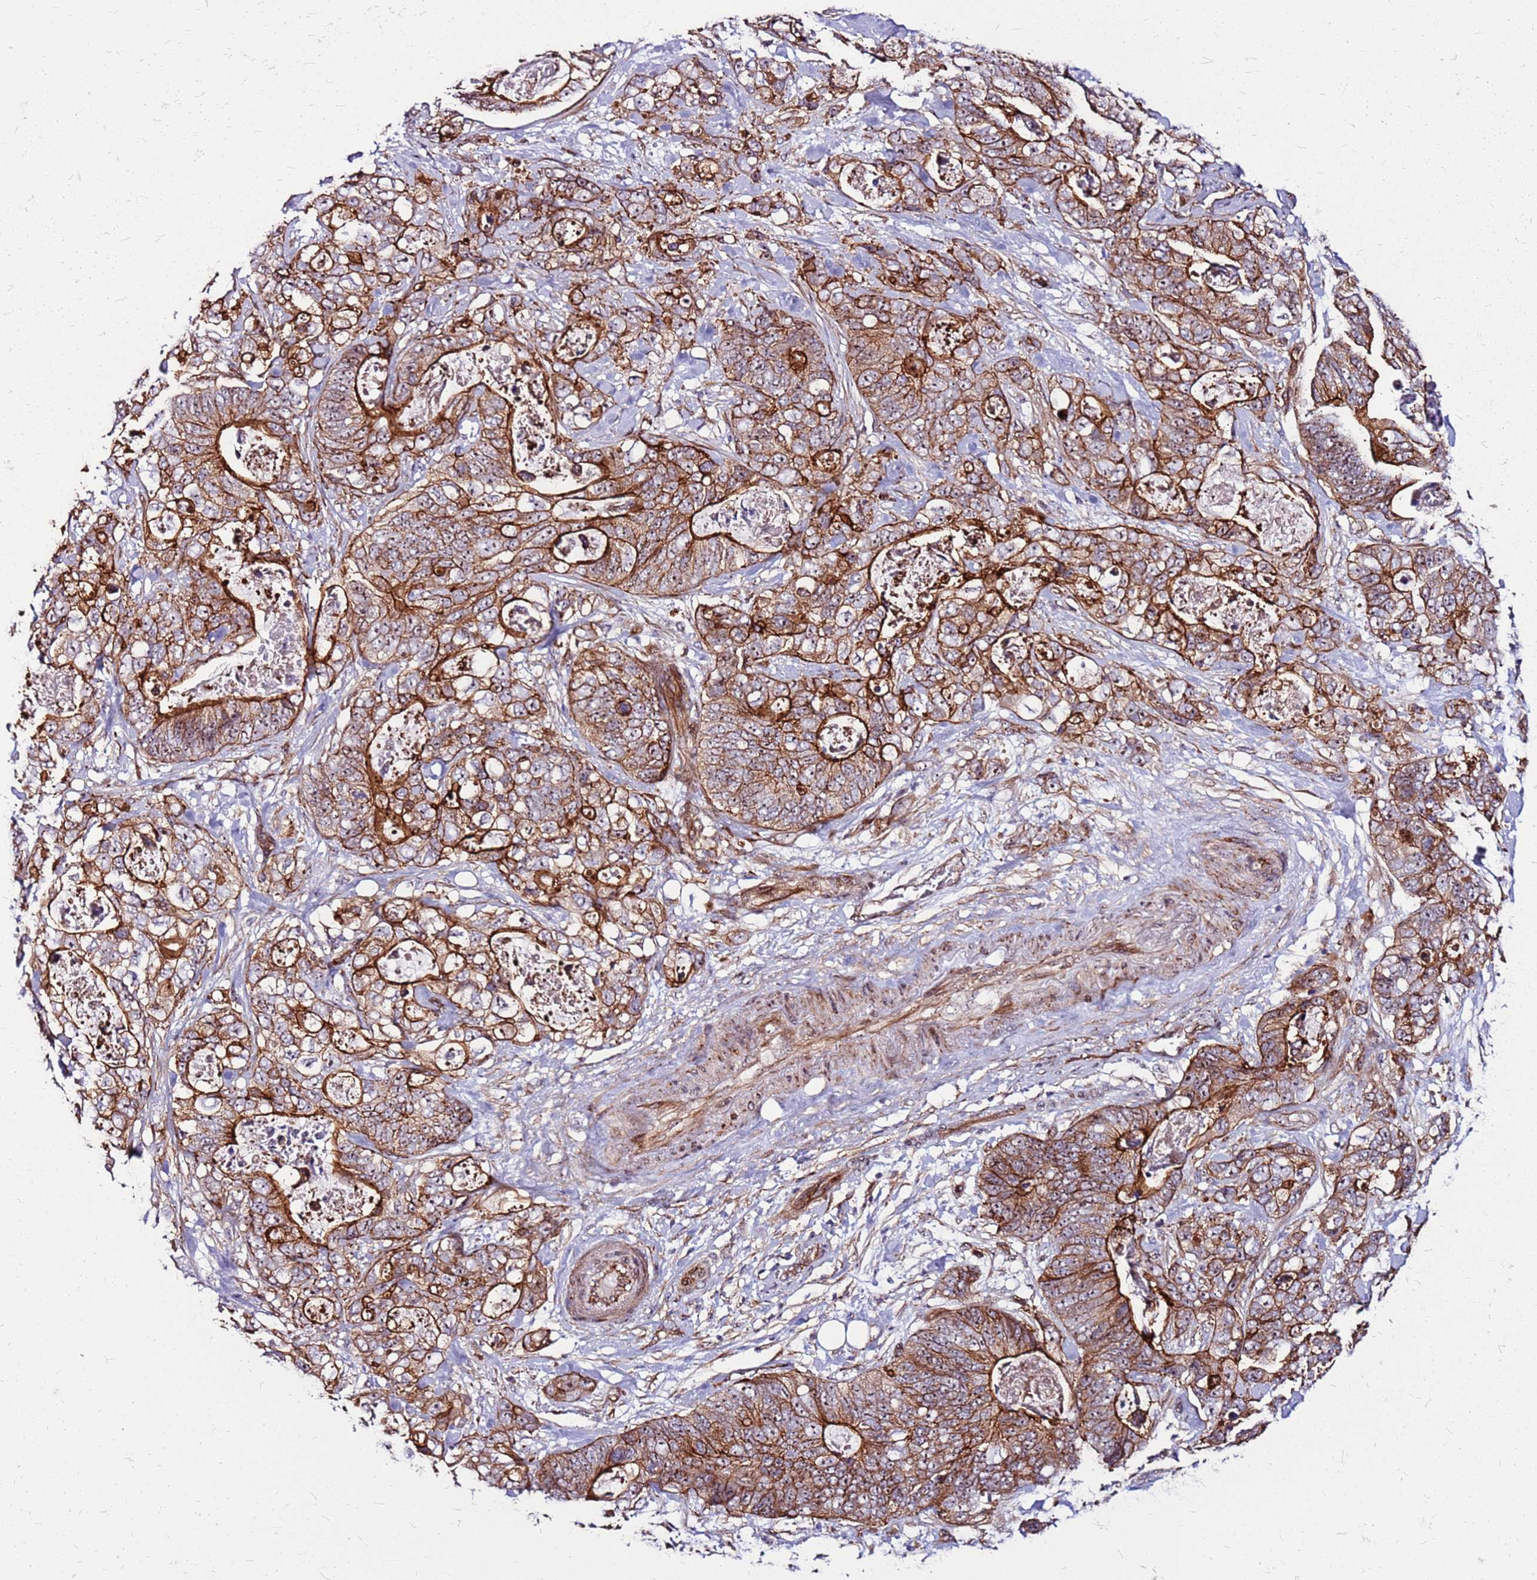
{"staining": {"intensity": "strong", "quantity": ">75%", "location": "cytoplasmic/membranous"}, "tissue": "stomach cancer", "cell_type": "Tumor cells", "image_type": "cancer", "snomed": [{"axis": "morphology", "description": "Normal tissue, NOS"}, {"axis": "morphology", "description": "Adenocarcinoma, NOS"}, {"axis": "topography", "description": "Stomach"}], "caption": "IHC of stomach adenocarcinoma exhibits high levels of strong cytoplasmic/membranous expression in about >75% of tumor cells. The protein of interest is stained brown, and the nuclei are stained in blue (DAB (3,3'-diaminobenzidine) IHC with brightfield microscopy, high magnification).", "gene": "TOPAZ1", "patient": {"sex": "female", "age": 89}}